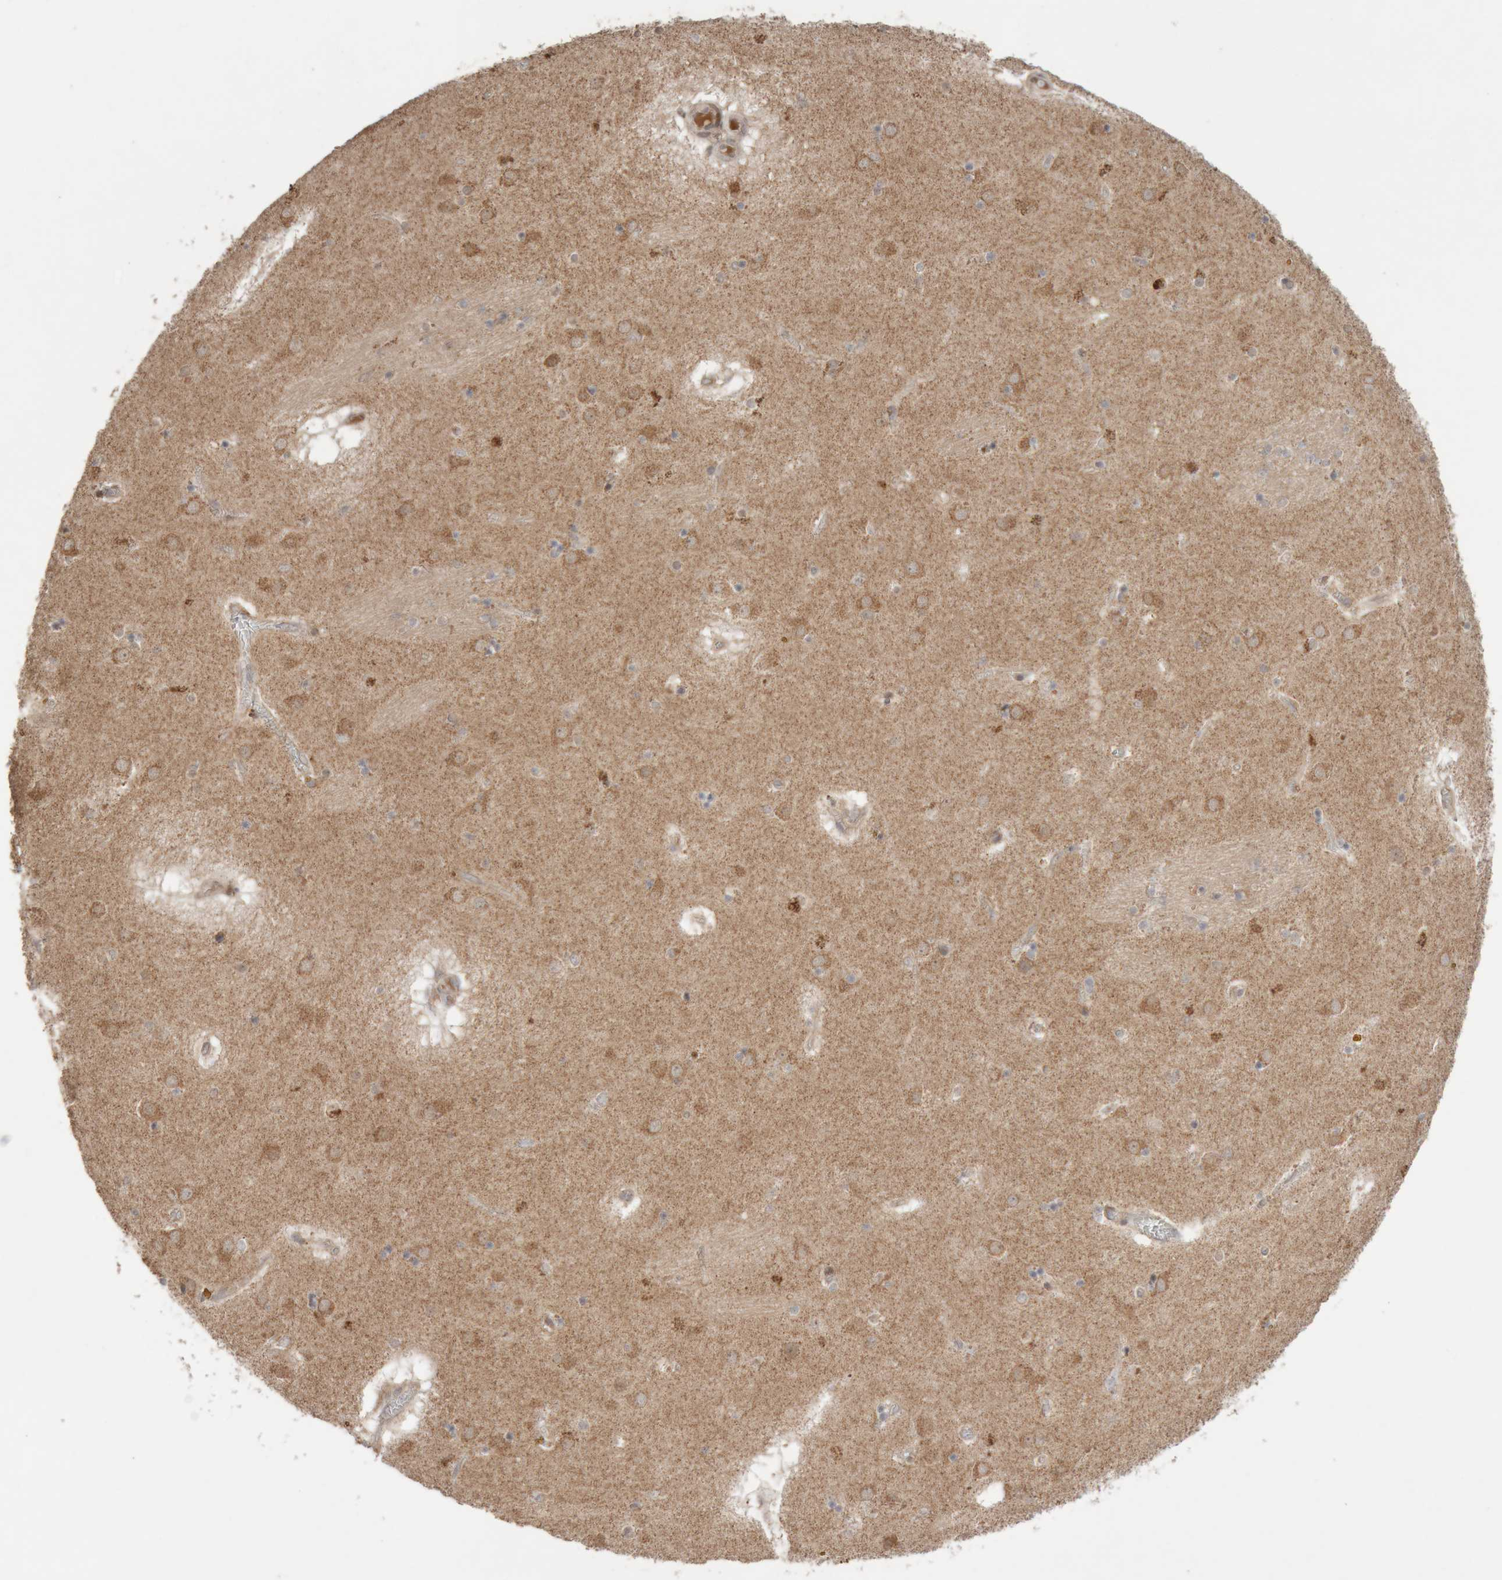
{"staining": {"intensity": "weak", "quantity": "25%-75%", "location": "cytoplasmic/membranous"}, "tissue": "caudate", "cell_type": "Glial cells", "image_type": "normal", "snomed": [{"axis": "morphology", "description": "Normal tissue, NOS"}, {"axis": "topography", "description": "Lateral ventricle wall"}], "caption": "Protein analysis of normal caudate displays weak cytoplasmic/membranous staining in approximately 25%-75% of glial cells. (brown staining indicates protein expression, while blue staining denotes nuclei).", "gene": "KIF21B", "patient": {"sex": "male", "age": 70}}